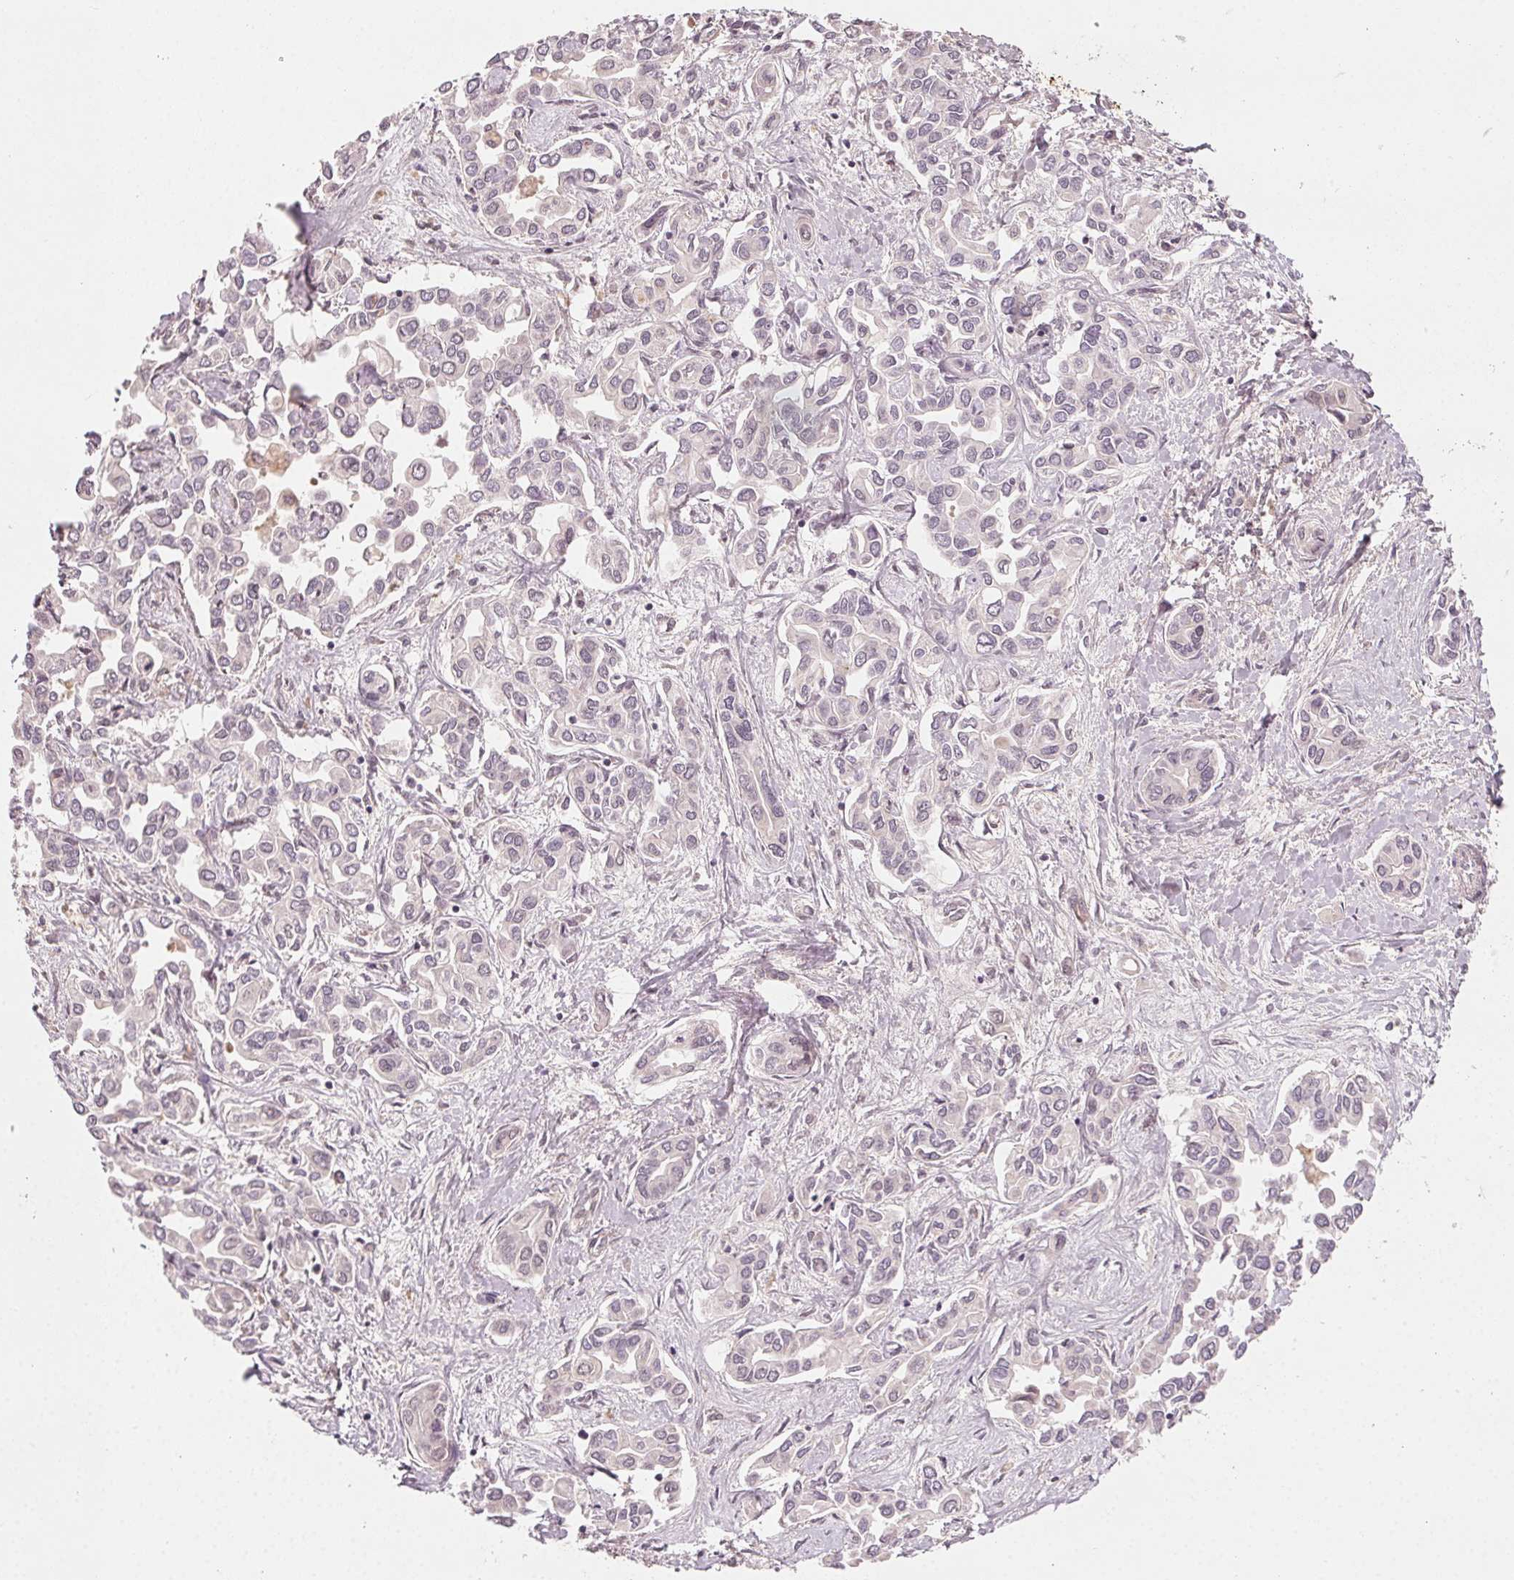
{"staining": {"intensity": "negative", "quantity": "none", "location": "none"}, "tissue": "liver cancer", "cell_type": "Tumor cells", "image_type": "cancer", "snomed": [{"axis": "morphology", "description": "Cholangiocarcinoma"}, {"axis": "topography", "description": "Liver"}], "caption": "High magnification brightfield microscopy of liver cancer (cholangiocarcinoma) stained with DAB (3,3'-diaminobenzidine) (brown) and counterstained with hematoxylin (blue): tumor cells show no significant positivity. (IHC, brightfield microscopy, high magnification).", "gene": "TUB", "patient": {"sex": "female", "age": 64}}